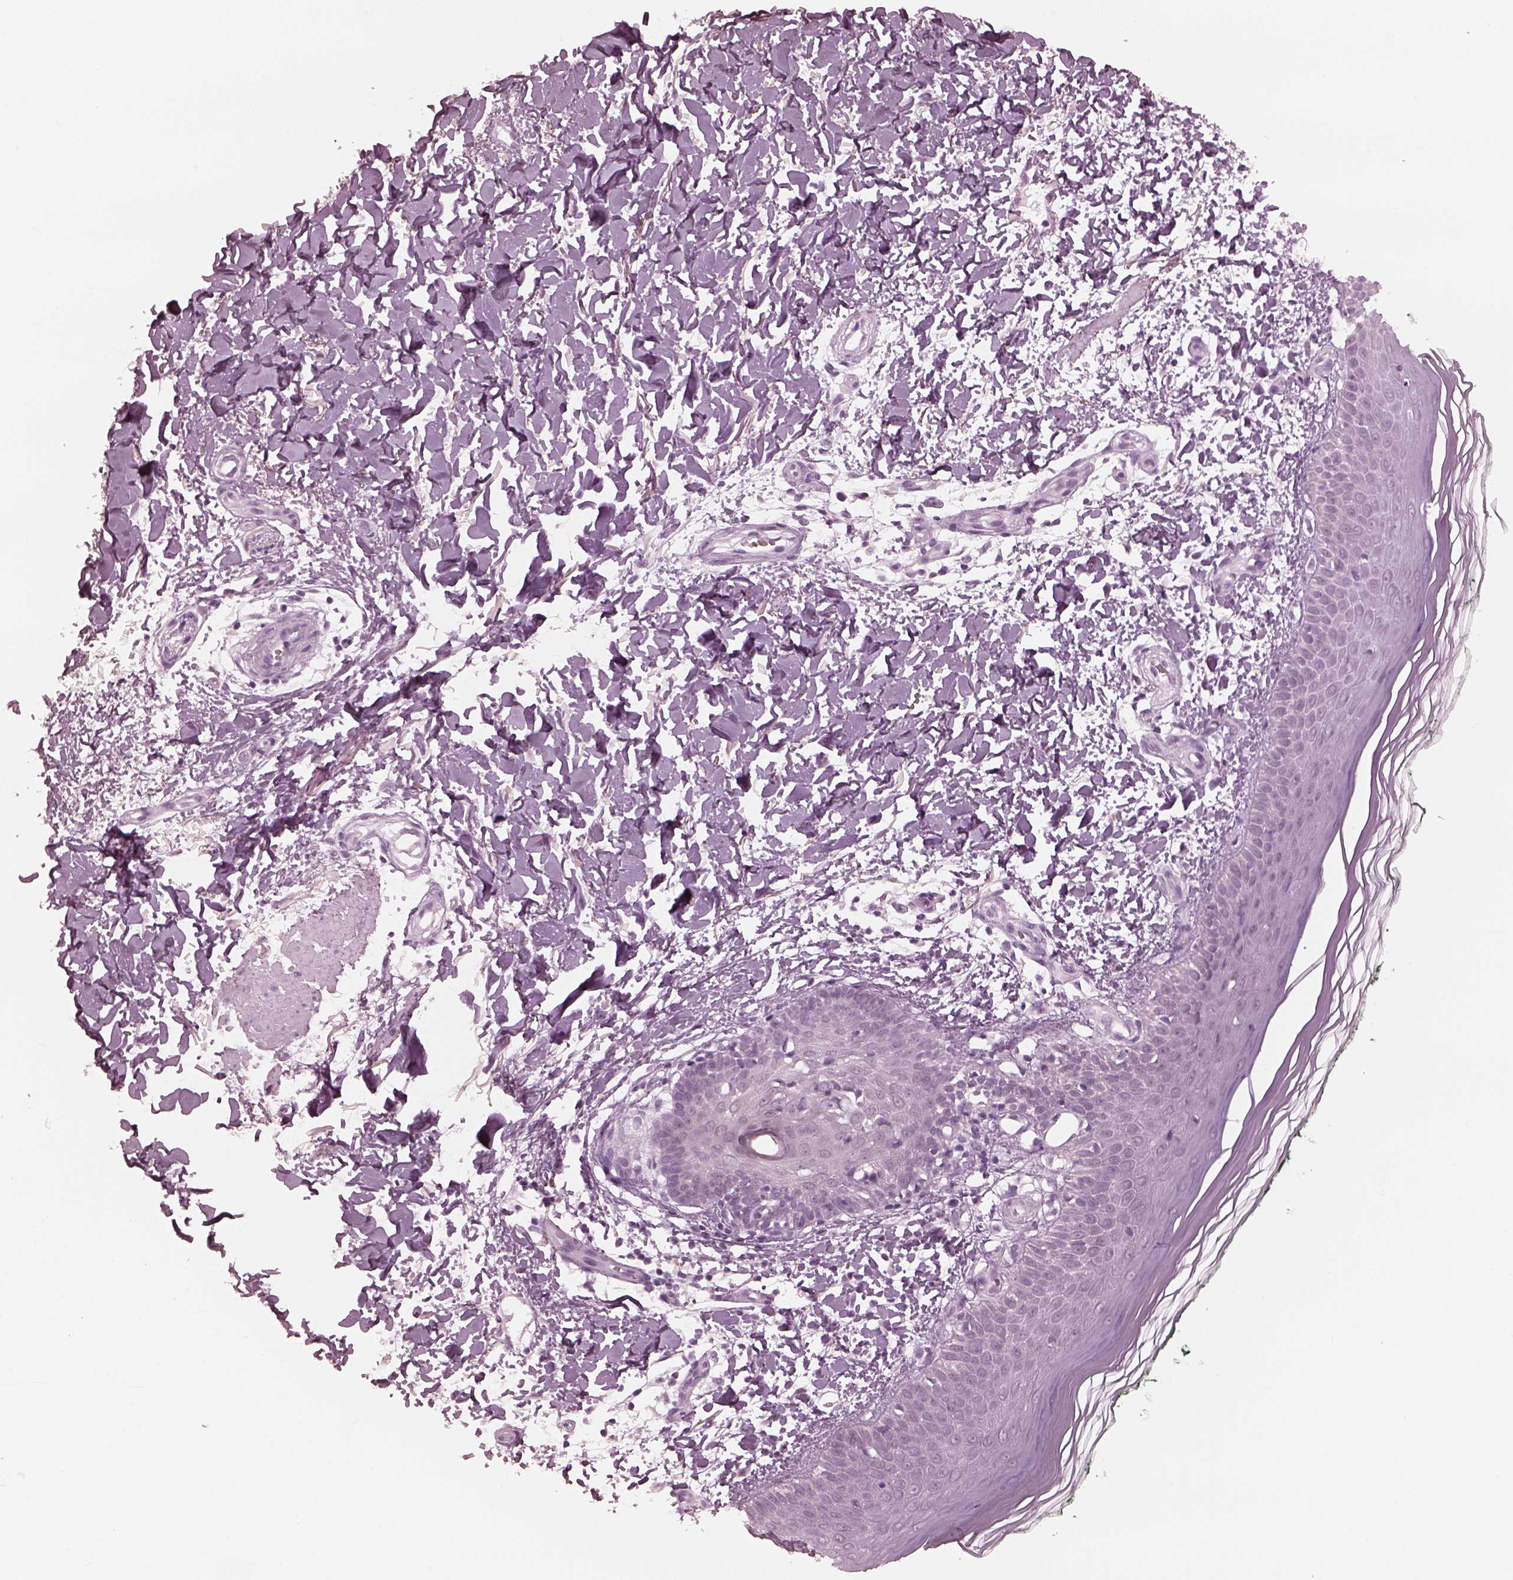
{"staining": {"intensity": "negative", "quantity": "none", "location": "none"}, "tissue": "skin", "cell_type": "Fibroblasts", "image_type": "normal", "snomed": [{"axis": "morphology", "description": "Normal tissue, NOS"}, {"axis": "topography", "description": "Skin"}], "caption": "DAB (3,3'-diaminobenzidine) immunohistochemical staining of benign human skin exhibits no significant positivity in fibroblasts. (DAB (3,3'-diaminobenzidine) immunohistochemistry (IHC), high magnification).", "gene": "C2orf81", "patient": {"sex": "female", "age": 62}}